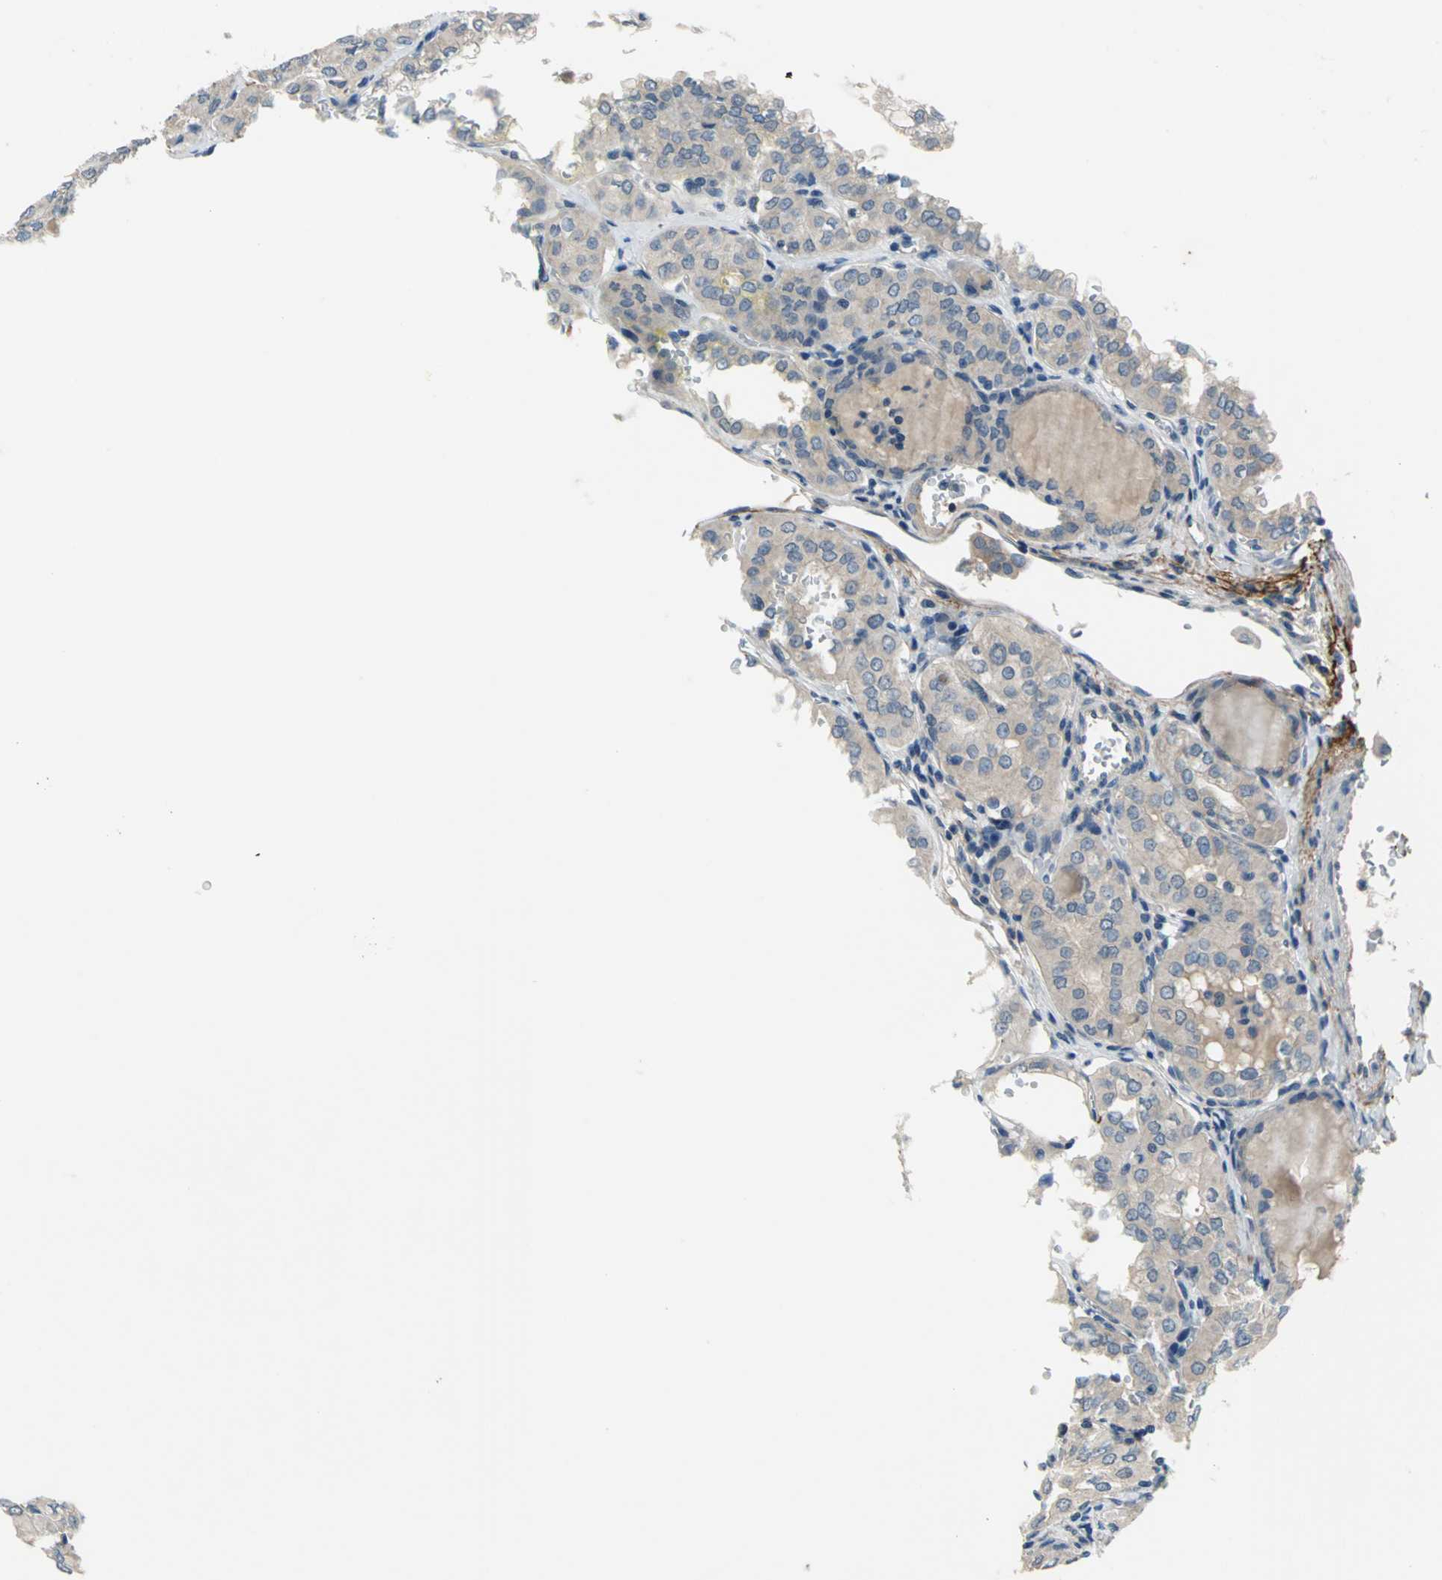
{"staining": {"intensity": "weak", "quantity": "<25%", "location": "cytoplasmic/membranous"}, "tissue": "thyroid cancer", "cell_type": "Tumor cells", "image_type": "cancer", "snomed": [{"axis": "morphology", "description": "Papillary adenocarcinoma, NOS"}, {"axis": "topography", "description": "Thyroid gland"}], "caption": "Human thyroid cancer (papillary adenocarcinoma) stained for a protein using immunohistochemistry (IHC) demonstrates no staining in tumor cells.", "gene": "SLC16A7", "patient": {"sex": "male", "age": 20}}